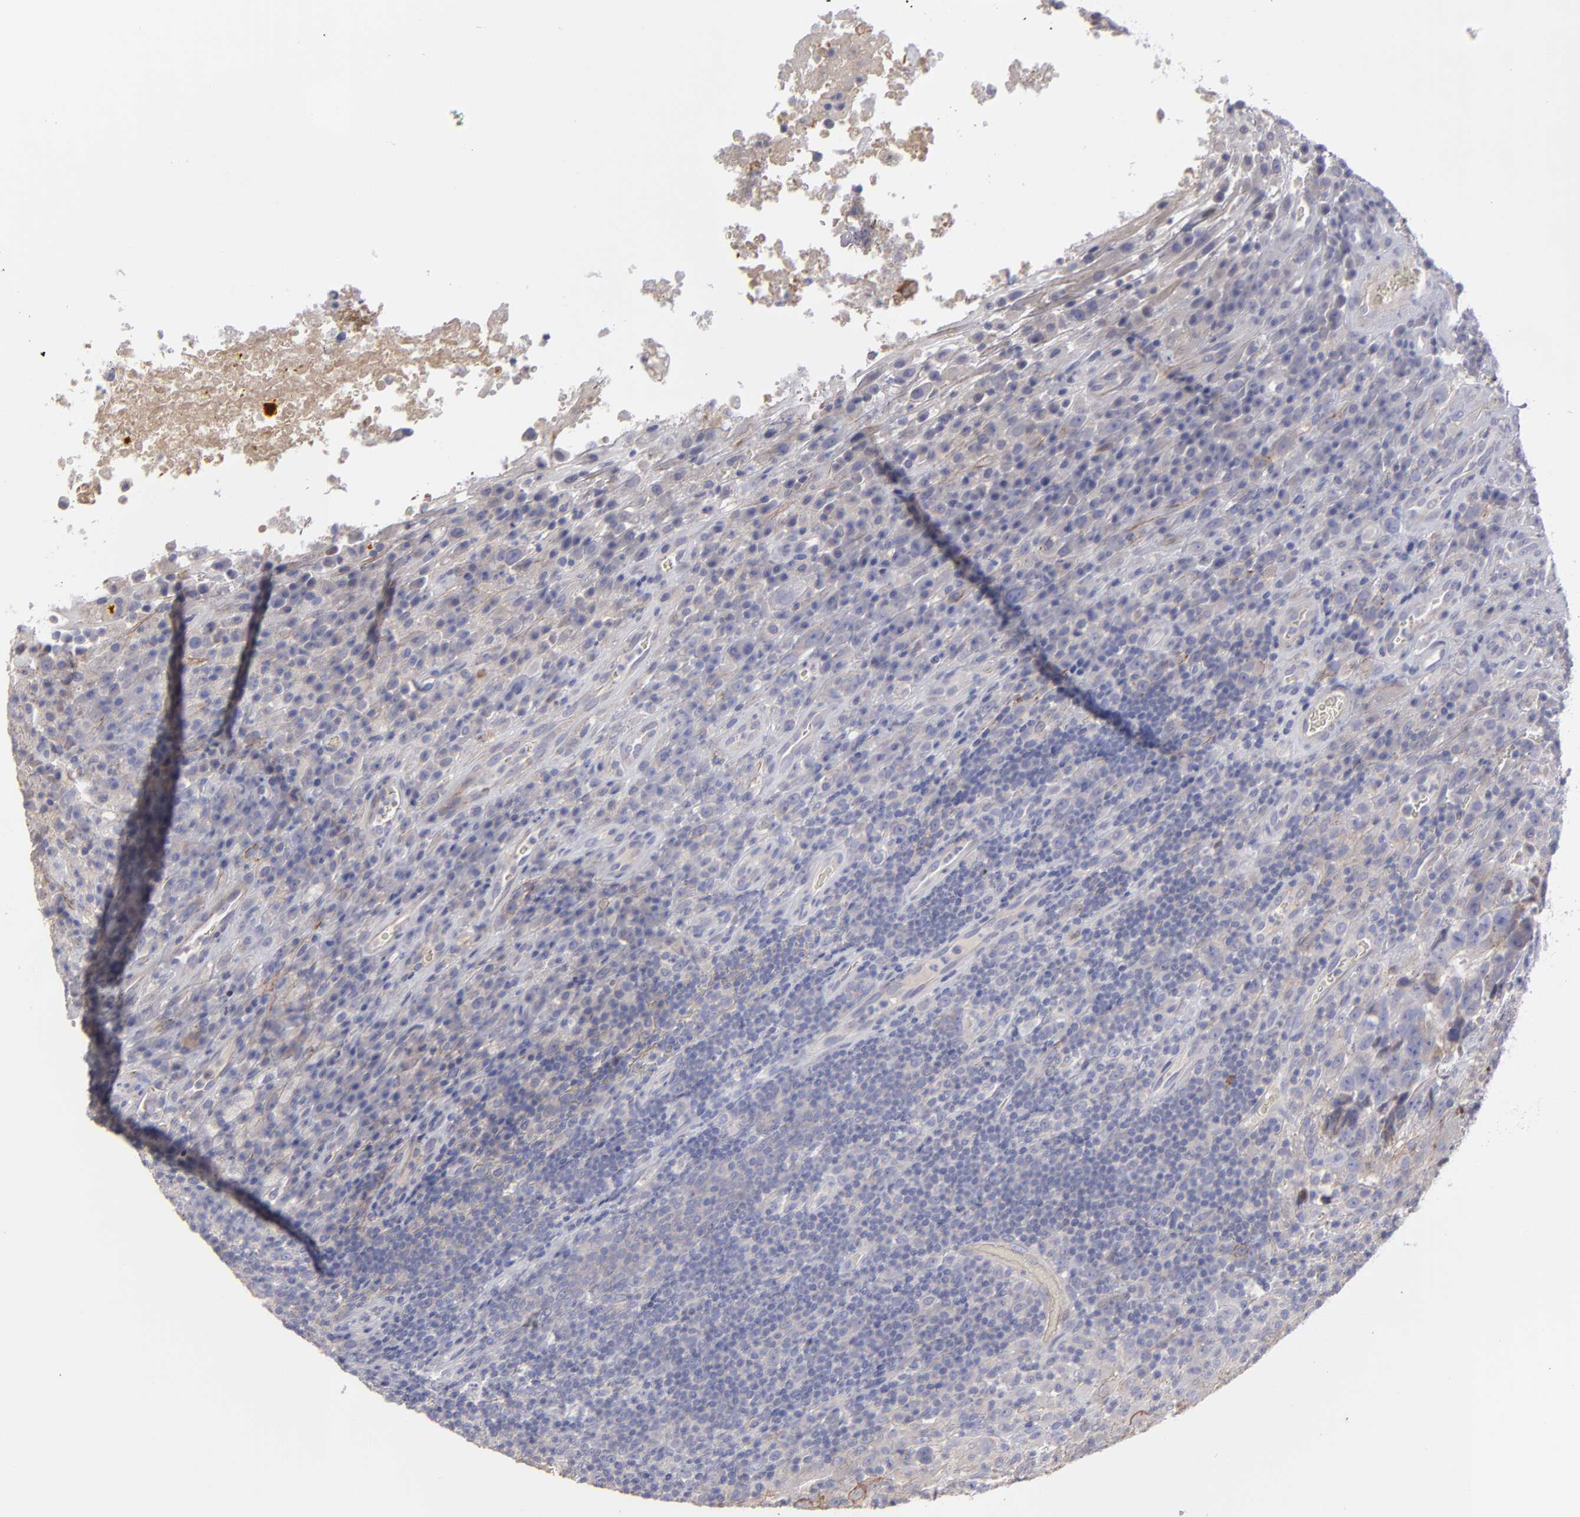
{"staining": {"intensity": "negative", "quantity": "none", "location": "none"}, "tissue": "testis cancer", "cell_type": "Tumor cells", "image_type": "cancer", "snomed": [{"axis": "morphology", "description": "Necrosis, NOS"}, {"axis": "morphology", "description": "Carcinoma, Embryonal, NOS"}, {"axis": "topography", "description": "Testis"}], "caption": "DAB immunohistochemical staining of embryonal carcinoma (testis) displays no significant staining in tumor cells. (DAB (3,3'-diaminobenzidine) IHC, high magnification).", "gene": "FBLN1", "patient": {"sex": "male", "age": 19}}